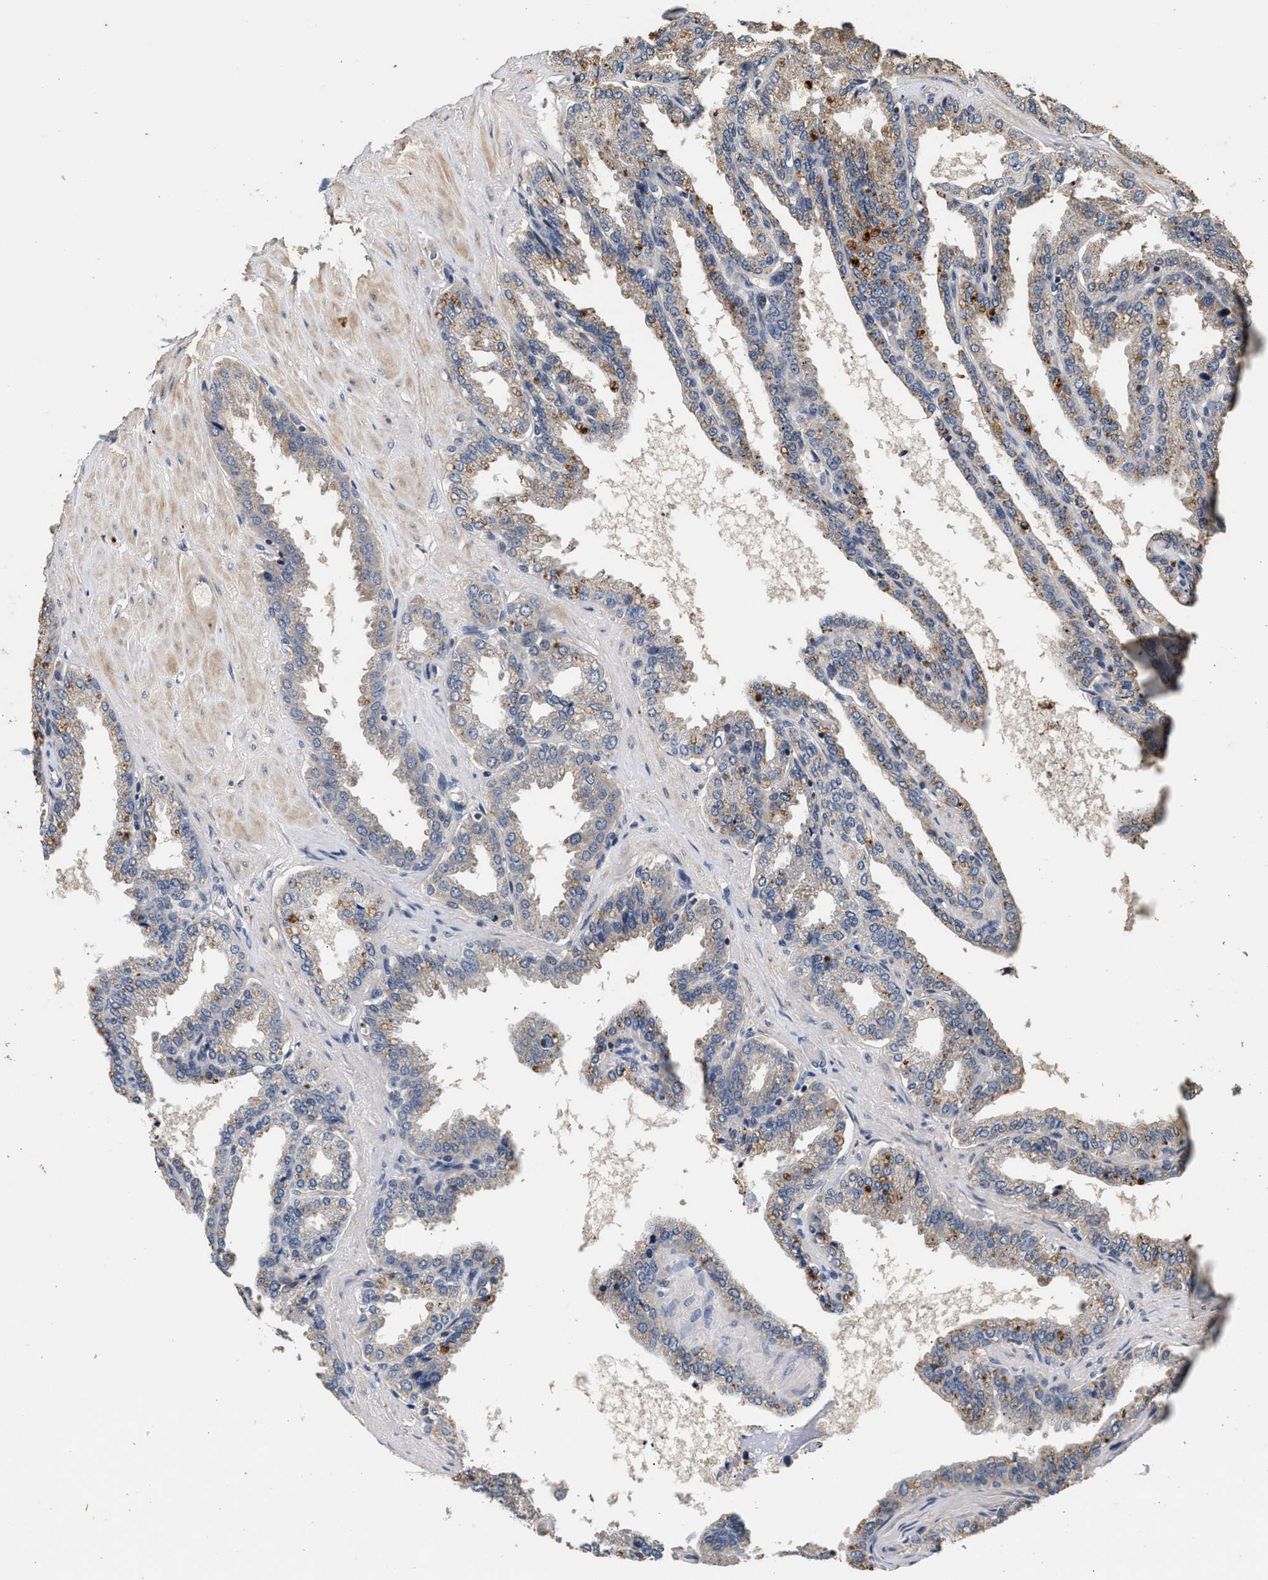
{"staining": {"intensity": "moderate", "quantity": "<25%", "location": "cytoplasmic/membranous"}, "tissue": "seminal vesicle", "cell_type": "Glandular cells", "image_type": "normal", "snomed": [{"axis": "morphology", "description": "Normal tissue, NOS"}, {"axis": "topography", "description": "Seminal veicle"}], "caption": "A photomicrograph of seminal vesicle stained for a protein demonstrates moderate cytoplasmic/membranous brown staining in glandular cells. The protein is stained brown, and the nuclei are stained in blue (DAB IHC with brightfield microscopy, high magnification).", "gene": "PTGR3", "patient": {"sex": "male", "age": 46}}